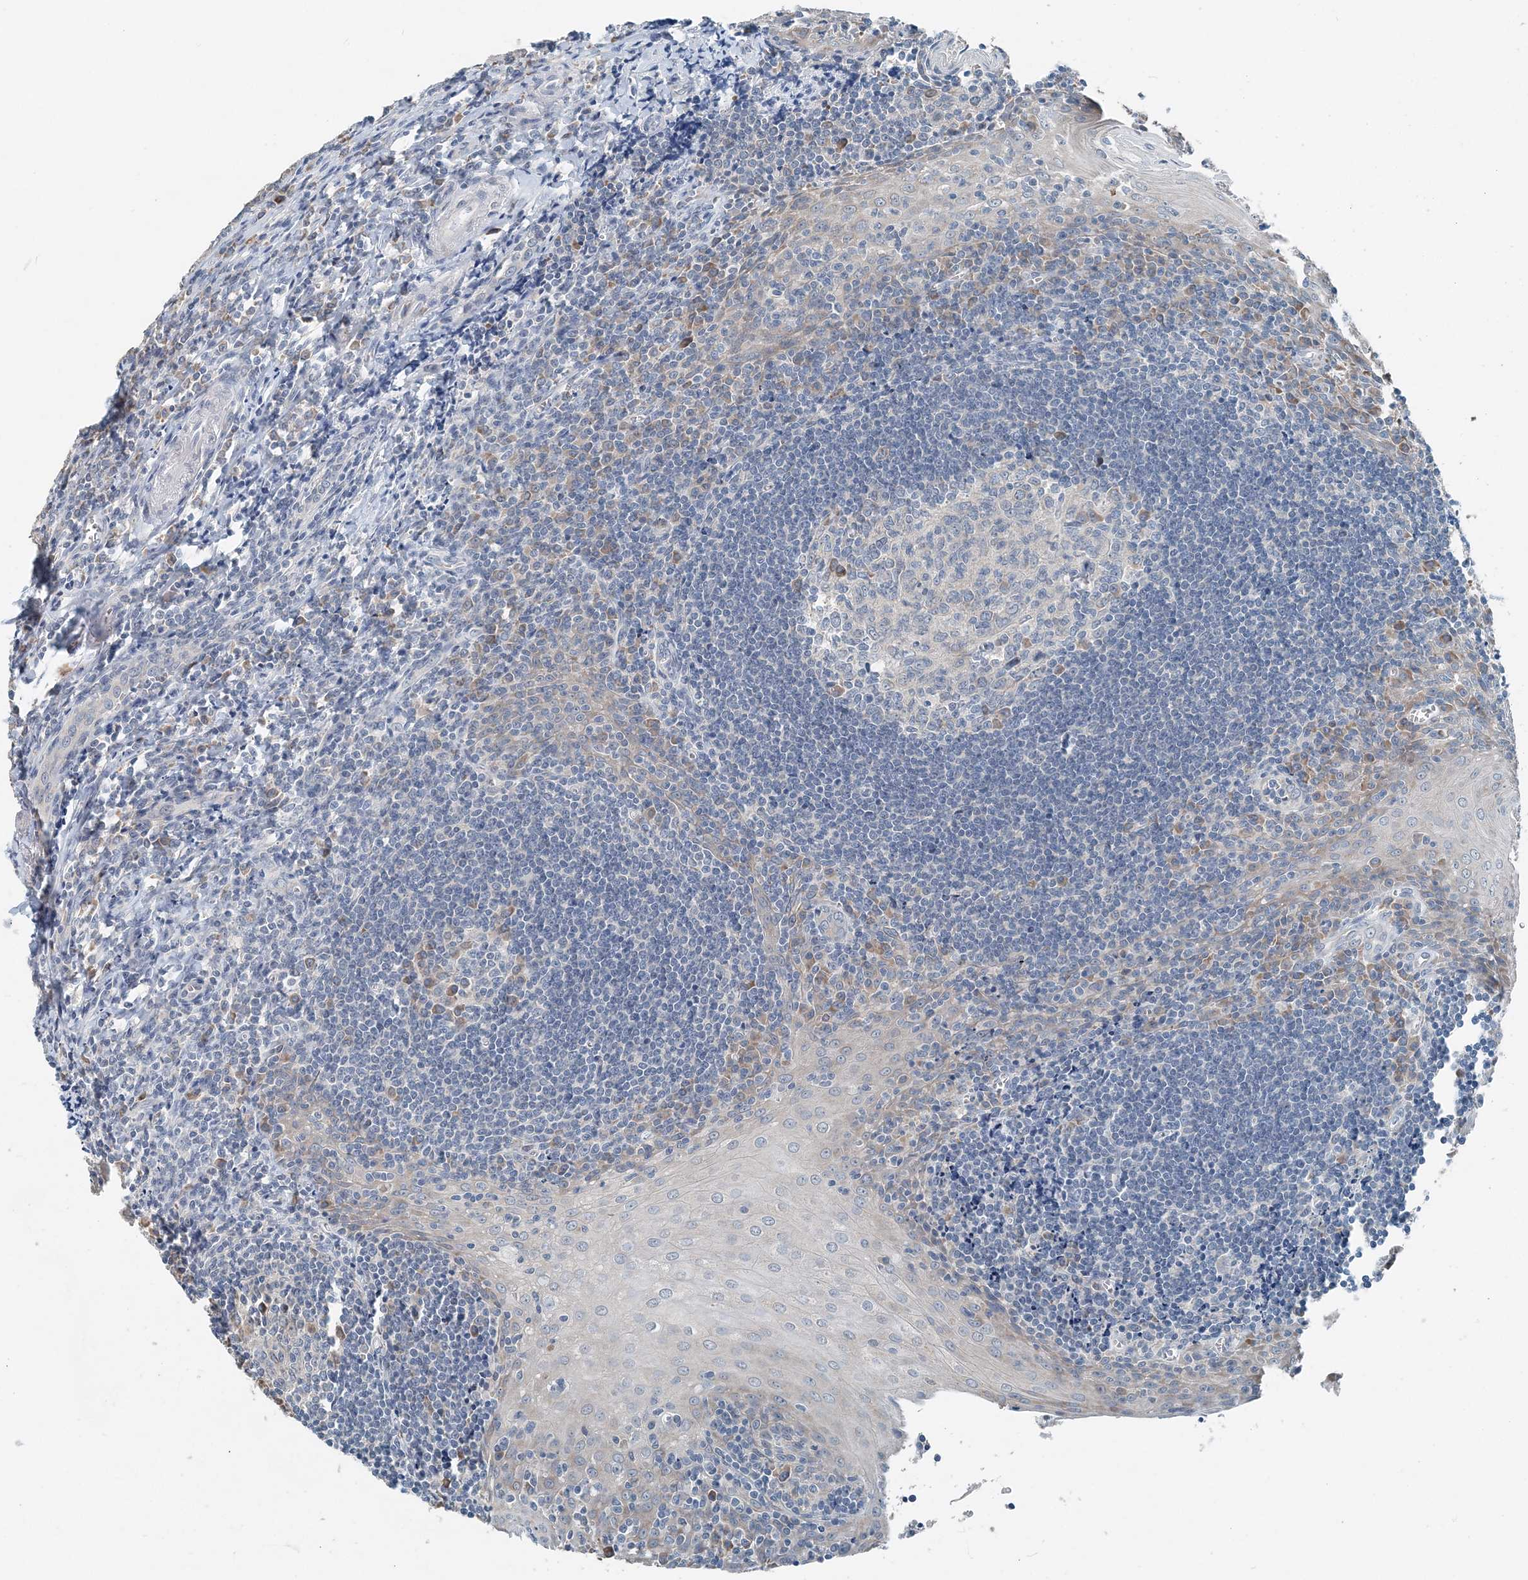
{"staining": {"intensity": "weak", "quantity": "<25%", "location": "cytoplasmic/membranous"}, "tissue": "tonsil", "cell_type": "Germinal center cells", "image_type": "normal", "snomed": [{"axis": "morphology", "description": "Normal tissue, NOS"}, {"axis": "topography", "description": "Tonsil"}], "caption": "High magnification brightfield microscopy of benign tonsil stained with DAB (3,3'-diaminobenzidine) (brown) and counterstained with hematoxylin (blue): germinal center cells show no significant expression. (Stains: DAB immunohistochemistry (IHC) with hematoxylin counter stain, Microscopy: brightfield microscopy at high magnification).", "gene": "EEF1A2", "patient": {"sex": "male", "age": 27}}